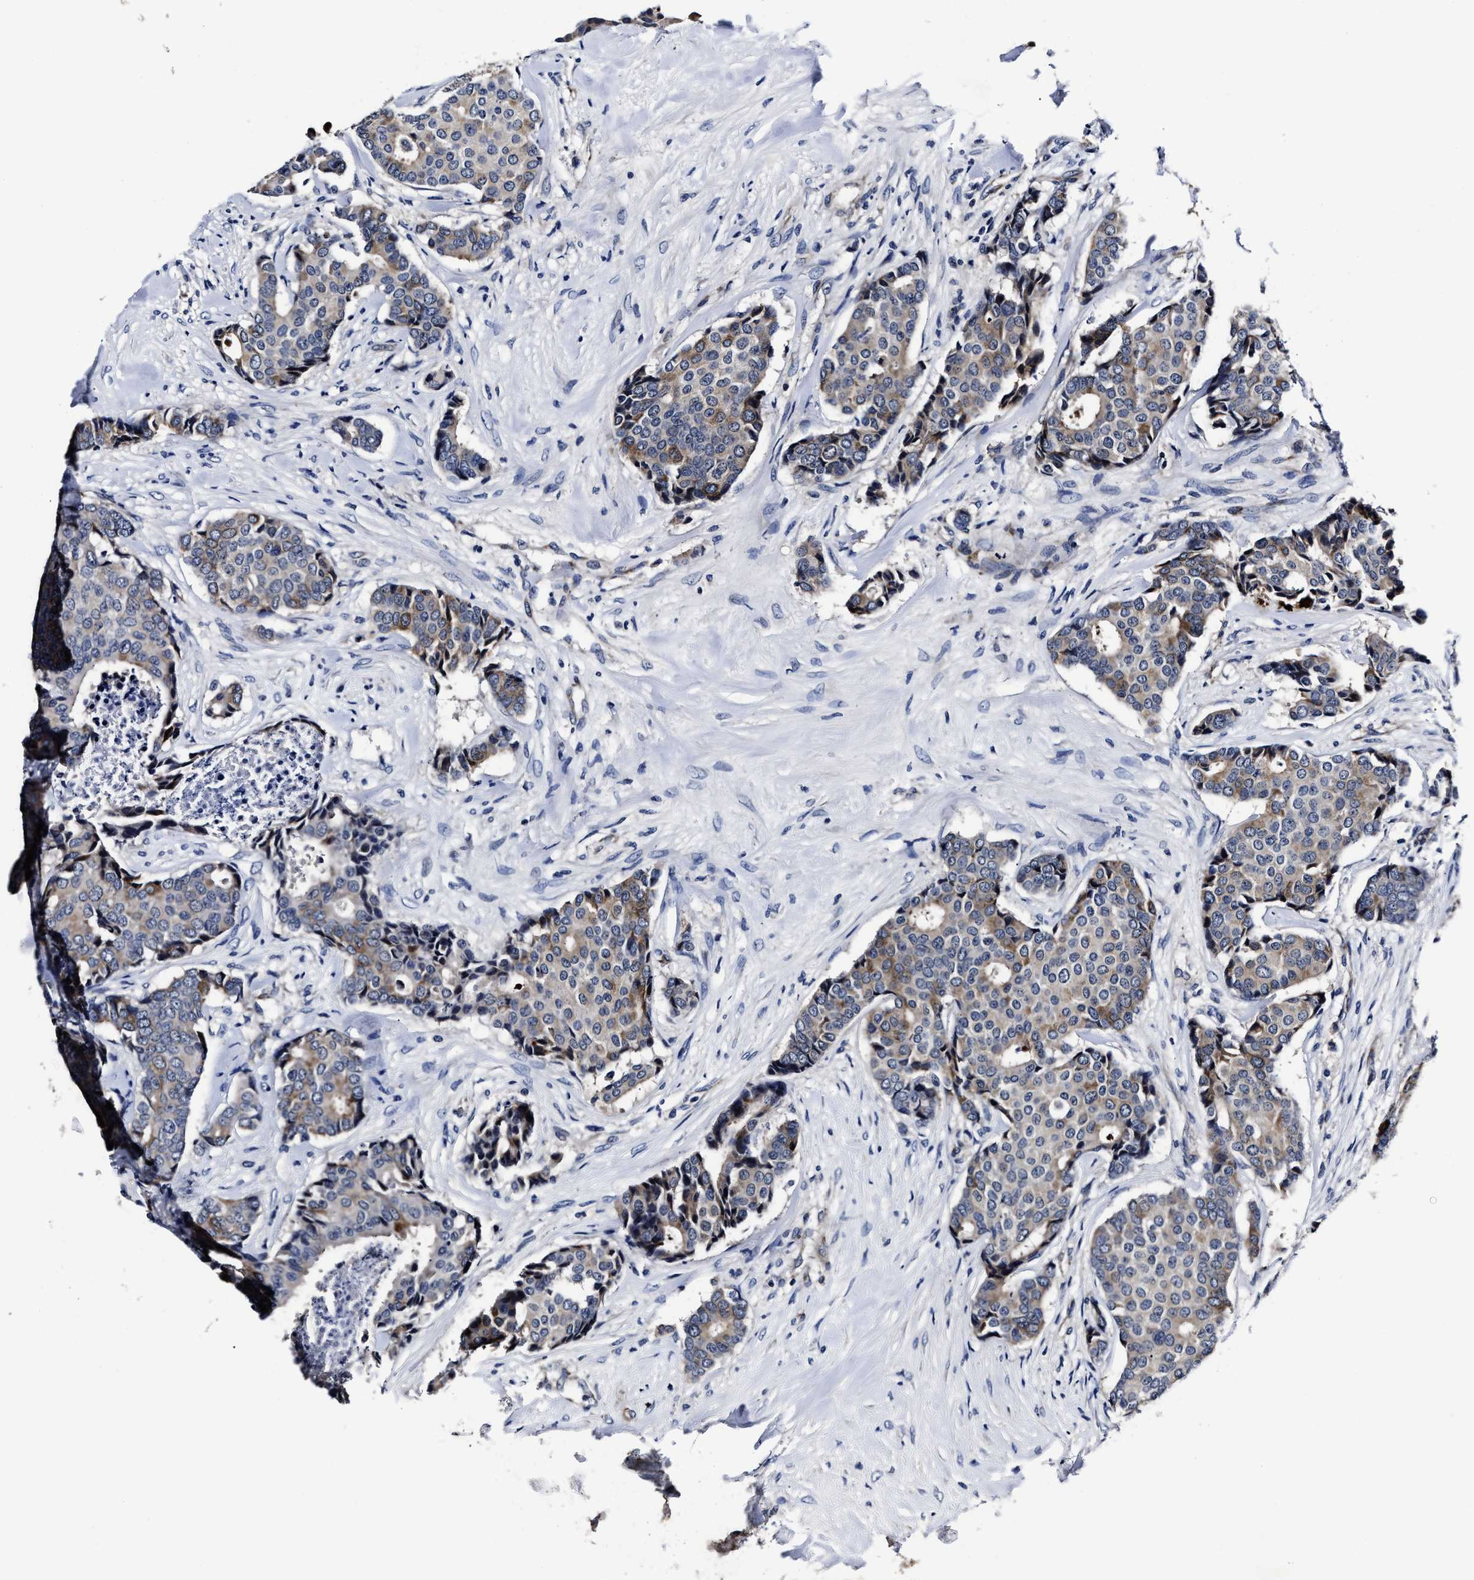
{"staining": {"intensity": "weak", "quantity": "<25%", "location": "cytoplasmic/membranous"}, "tissue": "breast cancer", "cell_type": "Tumor cells", "image_type": "cancer", "snomed": [{"axis": "morphology", "description": "Duct carcinoma"}, {"axis": "topography", "description": "Breast"}], "caption": "Tumor cells are negative for protein expression in human infiltrating ductal carcinoma (breast).", "gene": "OLFML2A", "patient": {"sex": "female", "age": 75}}